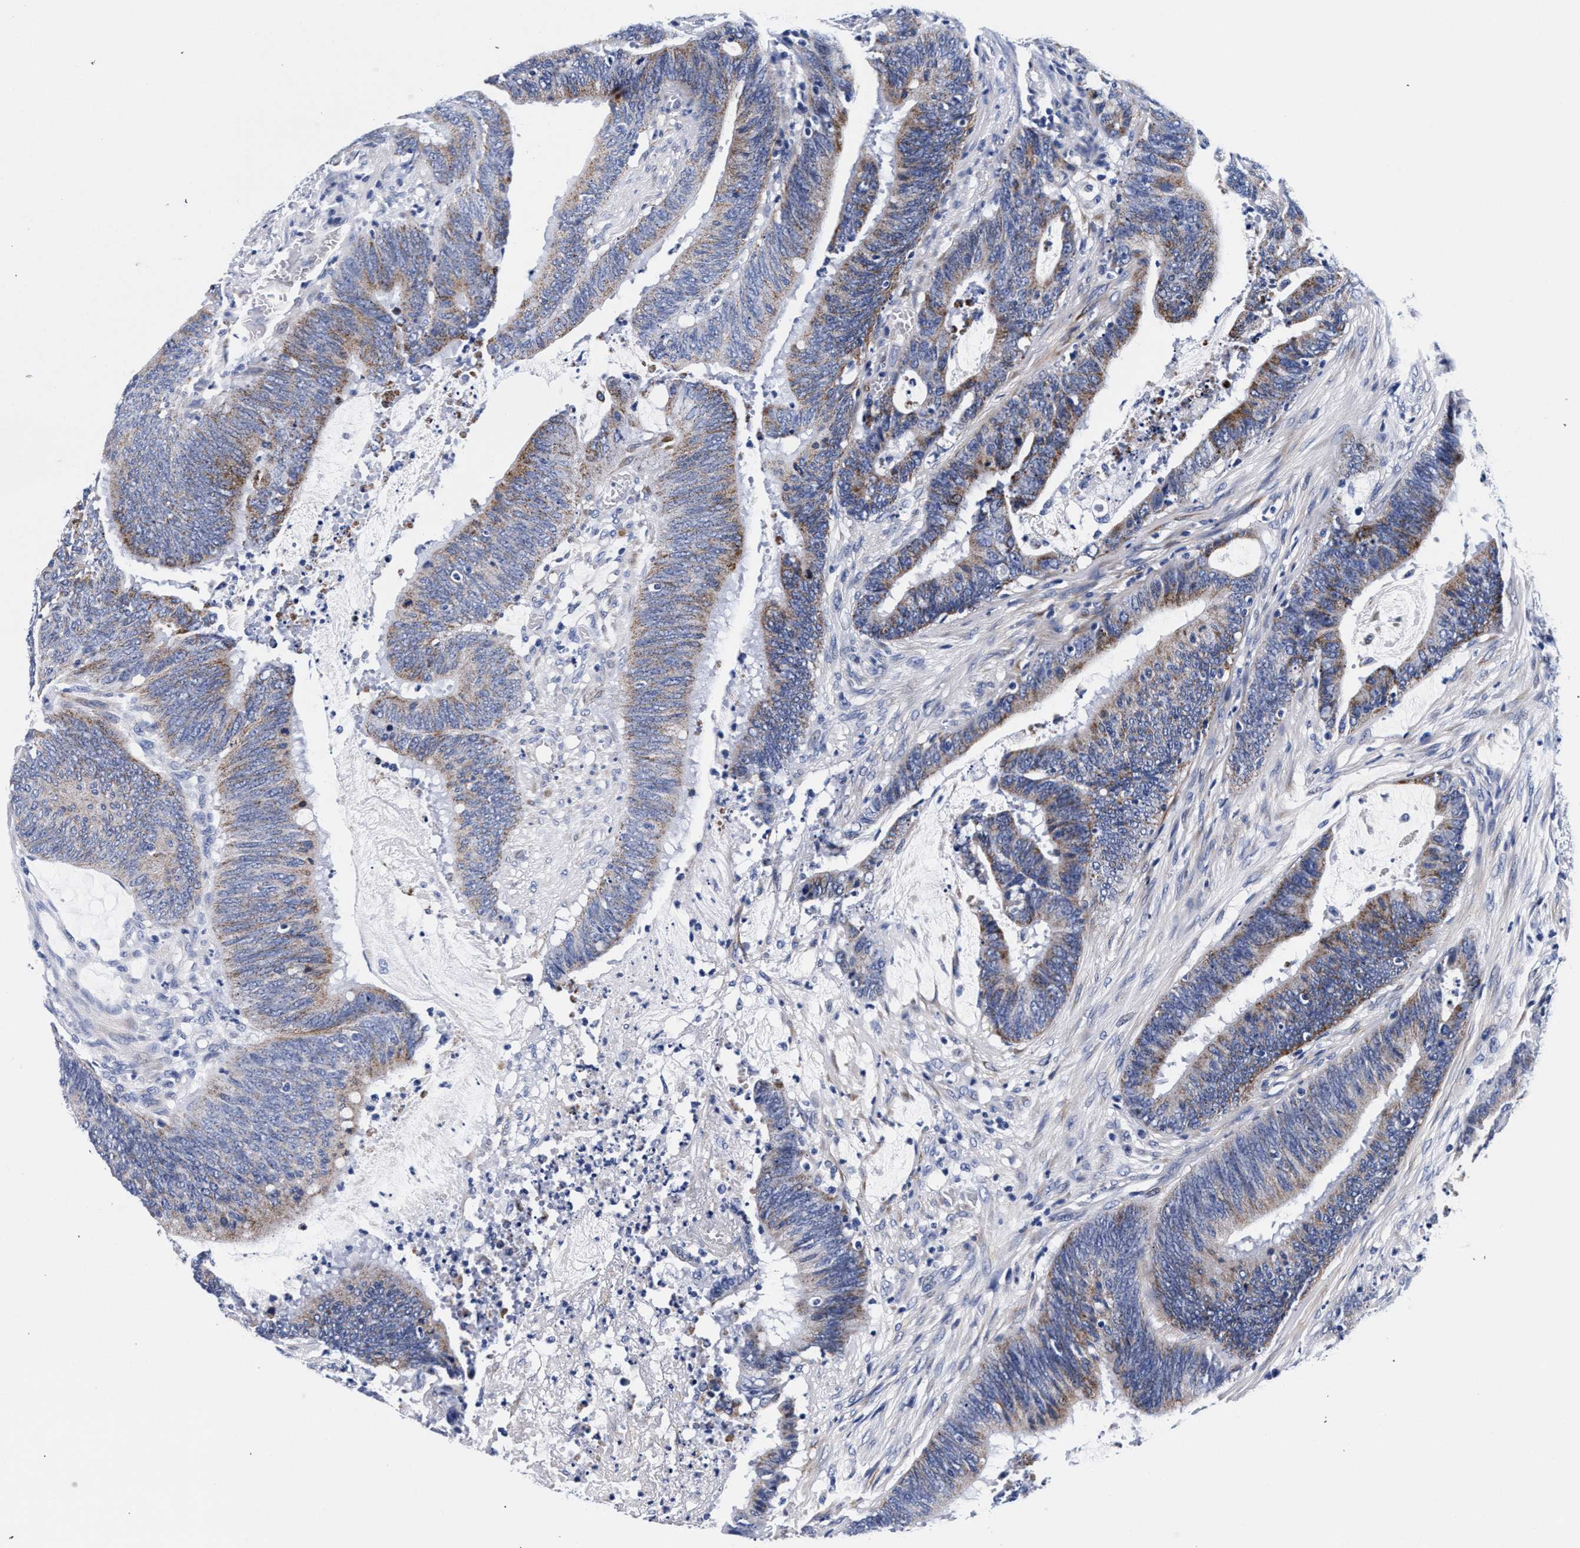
{"staining": {"intensity": "moderate", "quantity": ">75%", "location": "cytoplasmic/membranous"}, "tissue": "colorectal cancer", "cell_type": "Tumor cells", "image_type": "cancer", "snomed": [{"axis": "morphology", "description": "Adenocarcinoma, NOS"}, {"axis": "topography", "description": "Rectum"}], "caption": "About >75% of tumor cells in human colorectal adenocarcinoma demonstrate moderate cytoplasmic/membranous protein positivity as visualized by brown immunohistochemical staining.", "gene": "RAB3B", "patient": {"sex": "female", "age": 66}}